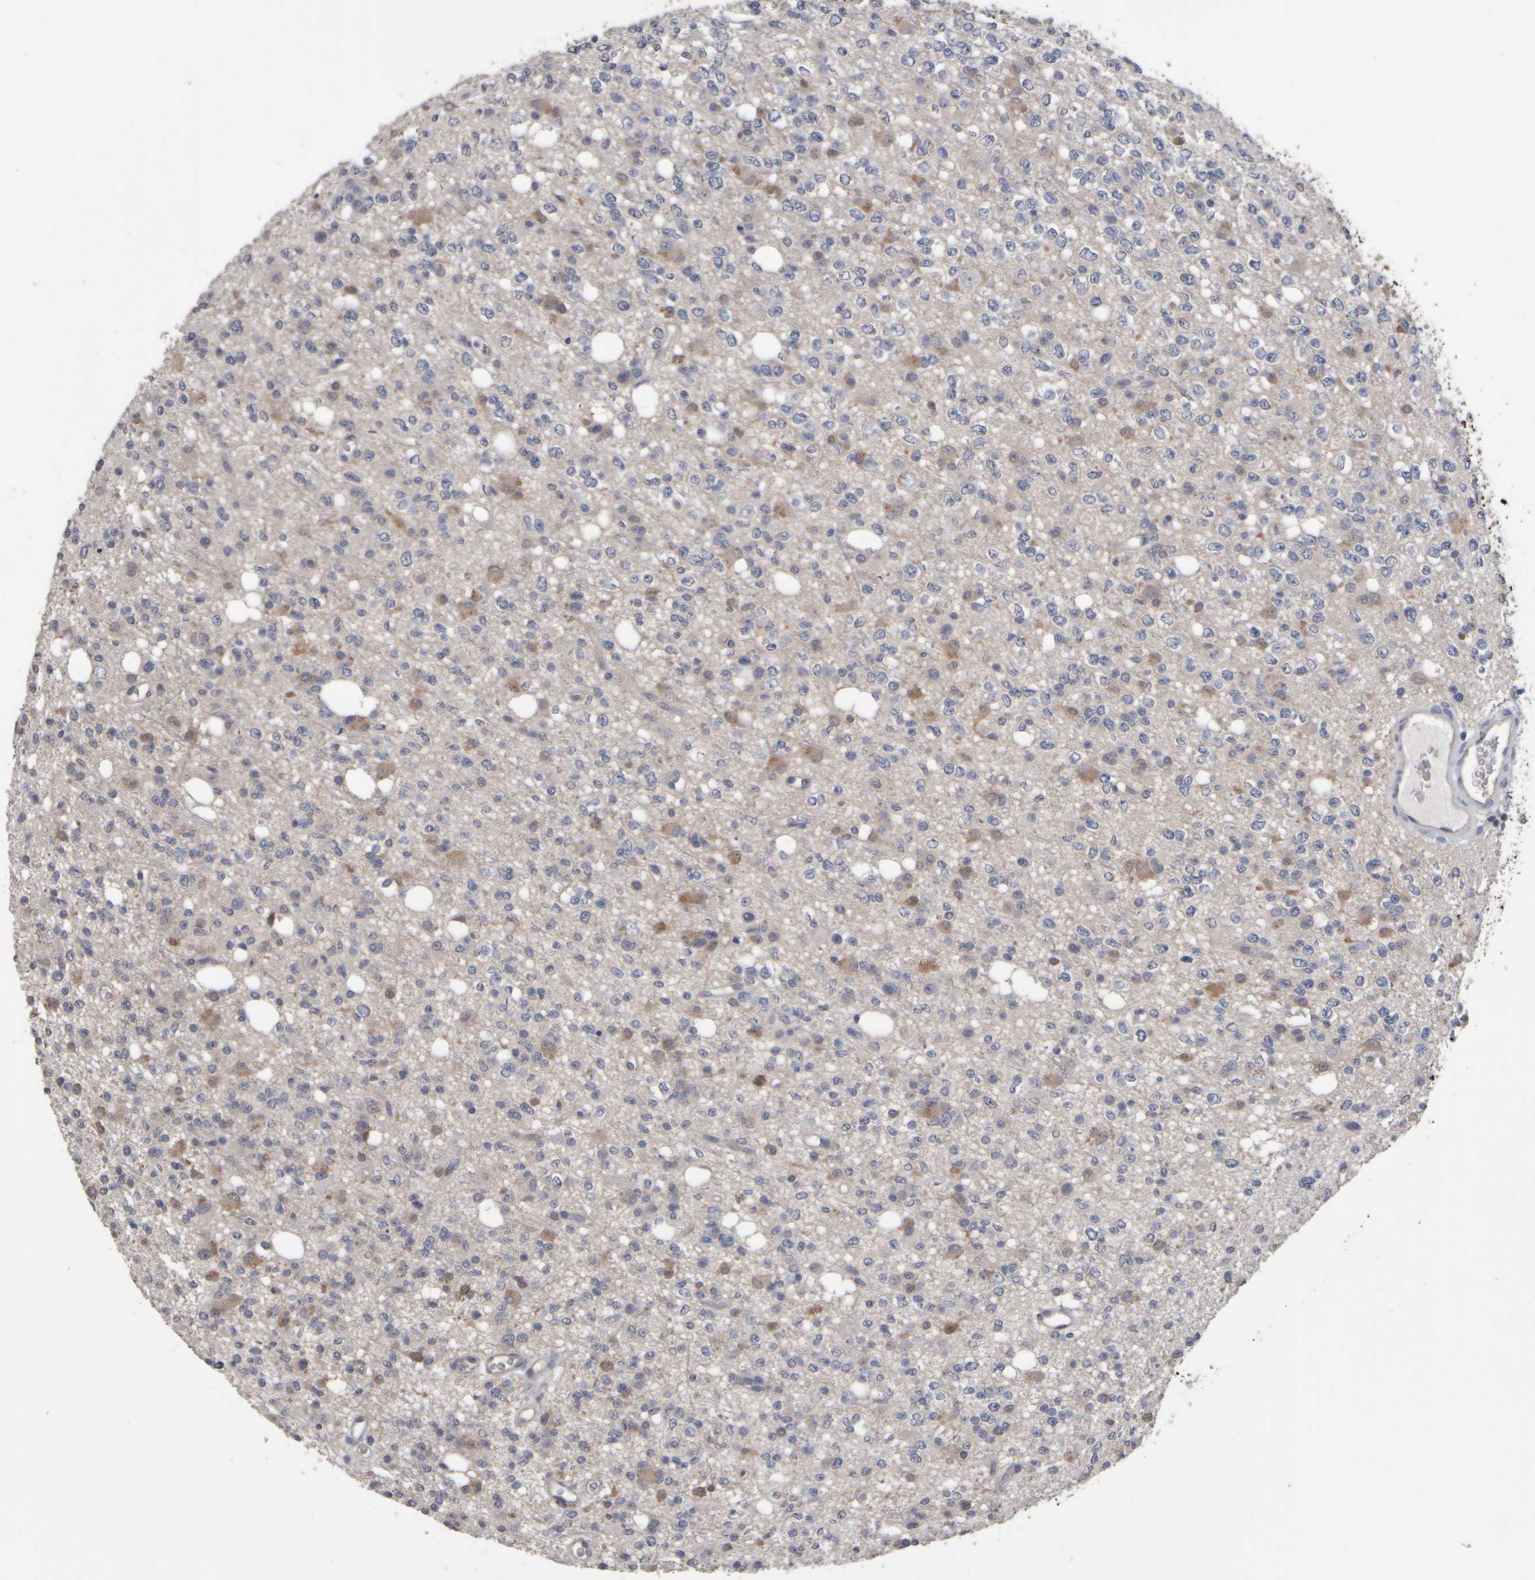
{"staining": {"intensity": "moderate", "quantity": "<25%", "location": "cytoplasmic/membranous"}, "tissue": "glioma", "cell_type": "Tumor cells", "image_type": "cancer", "snomed": [{"axis": "morphology", "description": "Glioma, malignant, High grade"}, {"axis": "topography", "description": "Brain"}], "caption": "Protein expression by immunohistochemistry displays moderate cytoplasmic/membranous positivity in approximately <25% of tumor cells in glioma. The staining is performed using DAB (3,3'-diaminobenzidine) brown chromogen to label protein expression. The nuclei are counter-stained blue using hematoxylin.", "gene": "EPHX2", "patient": {"sex": "female", "age": 62}}